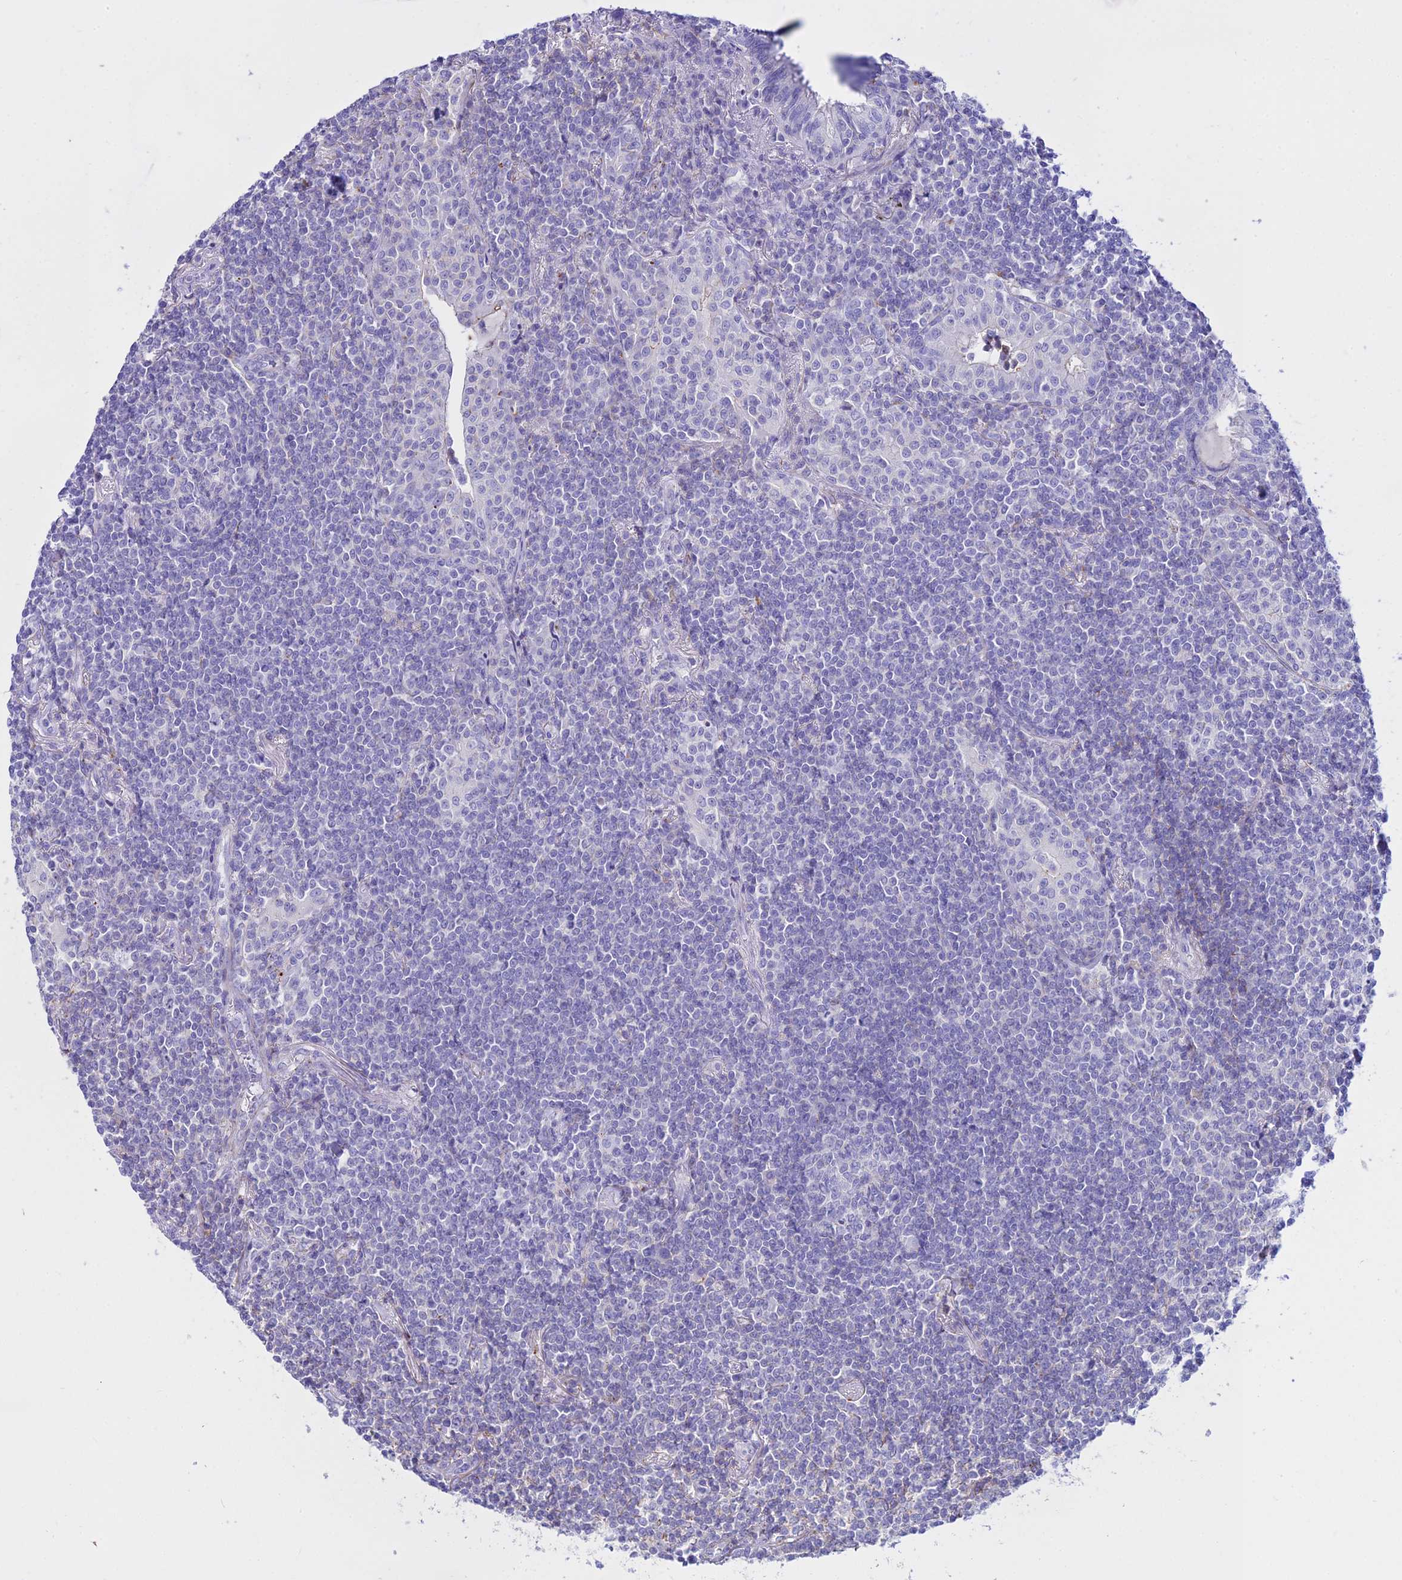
{"staining": {"intensity": "negative", "quantity": "none", "location": "none"}, "tissue": "lymphoma", "cell_type": "Tumor cells", "image_type": "cancer", "snomed": [{"axis": "morphology", "description": "Malignant lymphoma, non-Hodgkin's type, Low grade"}, {"axis": "topography", "description": "Lung"}], "caption": "A histopathology image of human lymphoma is negative for staining in tumor cells. Nuclei are stained in blue.", "gene": "DLX1", "patient": {"sex": "female", "age": 71}}